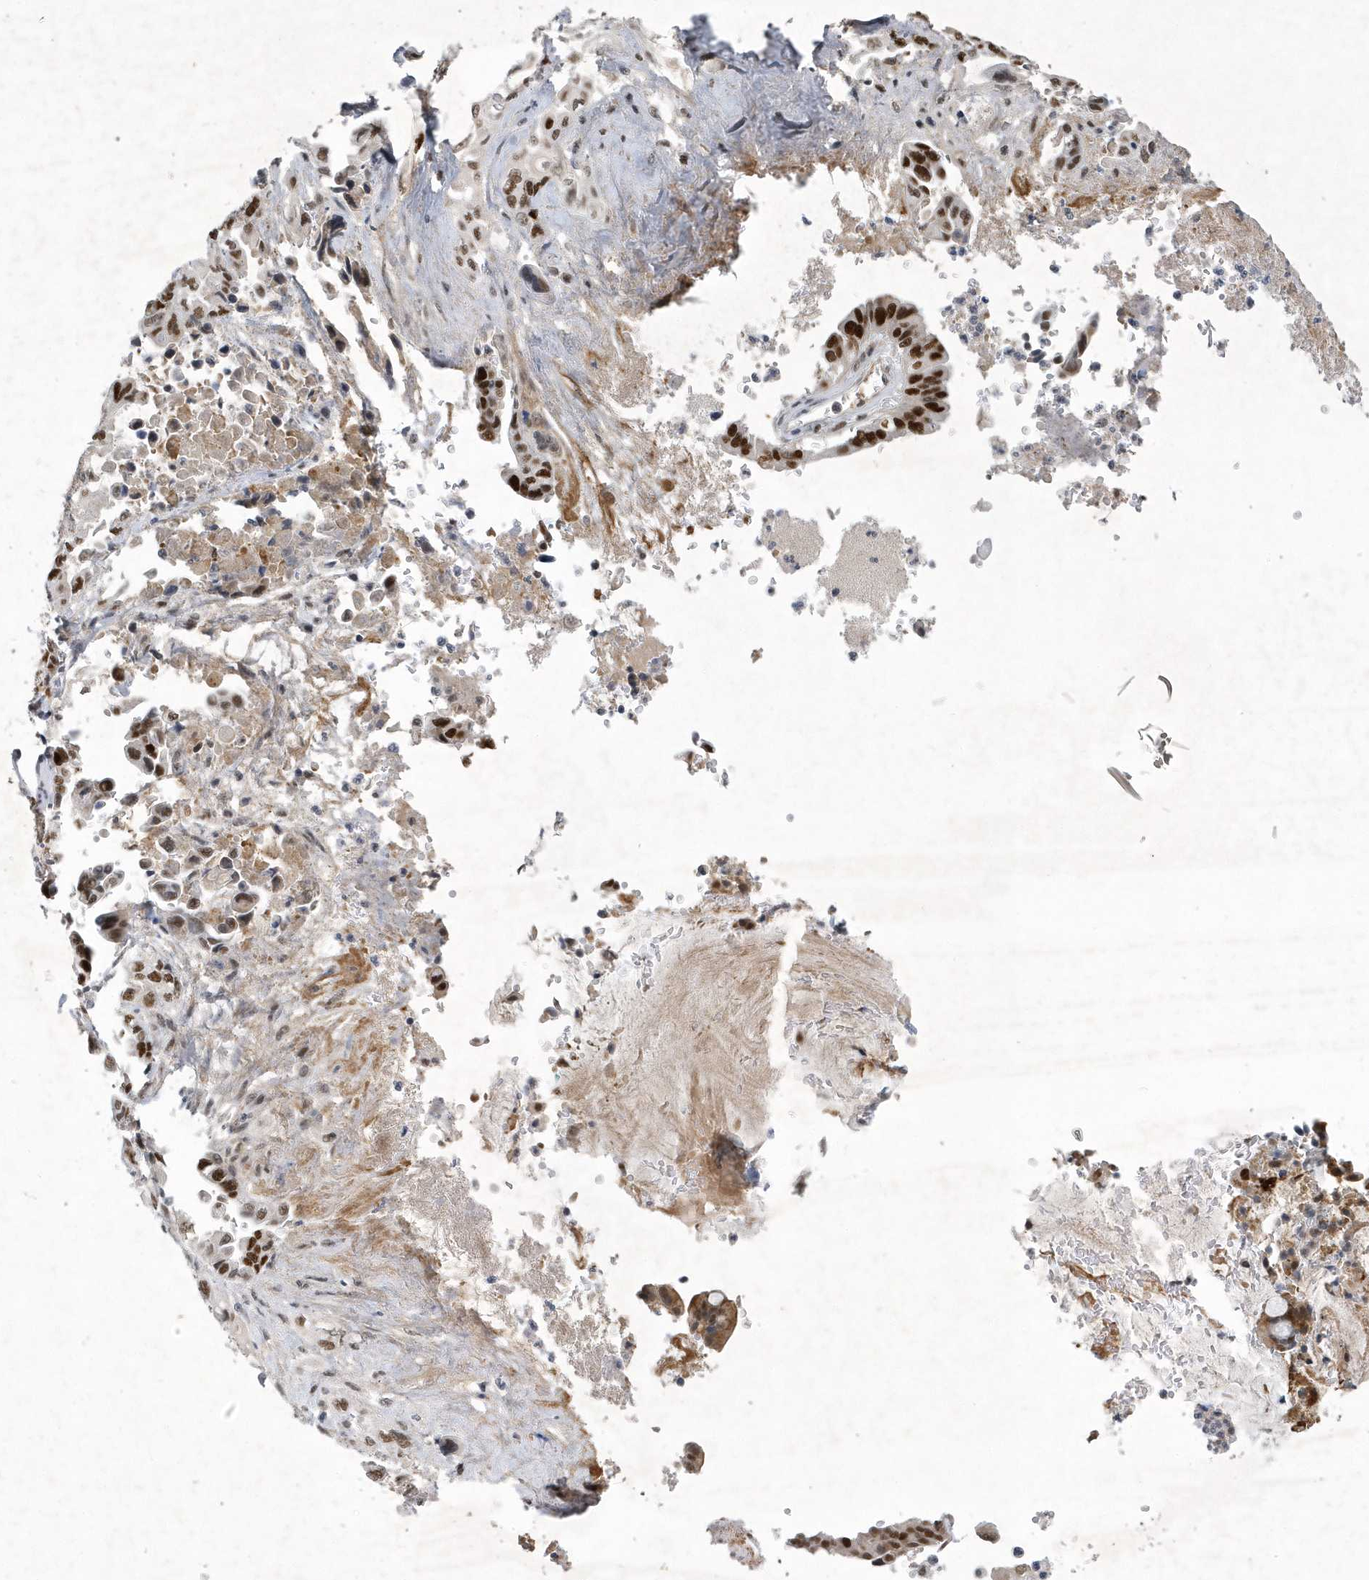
{"staining": {"intensity": "strong", "quantity": ">75%", "location": "nuclear"}, "tissue": "pancreatic cancer", "cell_type": "Tumor cells", "image_type": "cancer", "snomed": [{"axis": "morphology", "description": "Adenocarcinoma, NOS"}, {"axis": "topography", "description": "Pancreas"}], "caption": "Tumor cells exhibit high levels of strong nuclear expression in about >75% of cells in pancreatic adenocarcinoma.", "gene": "FAM217A", "patient": {"sex": "male", "age": 70}}